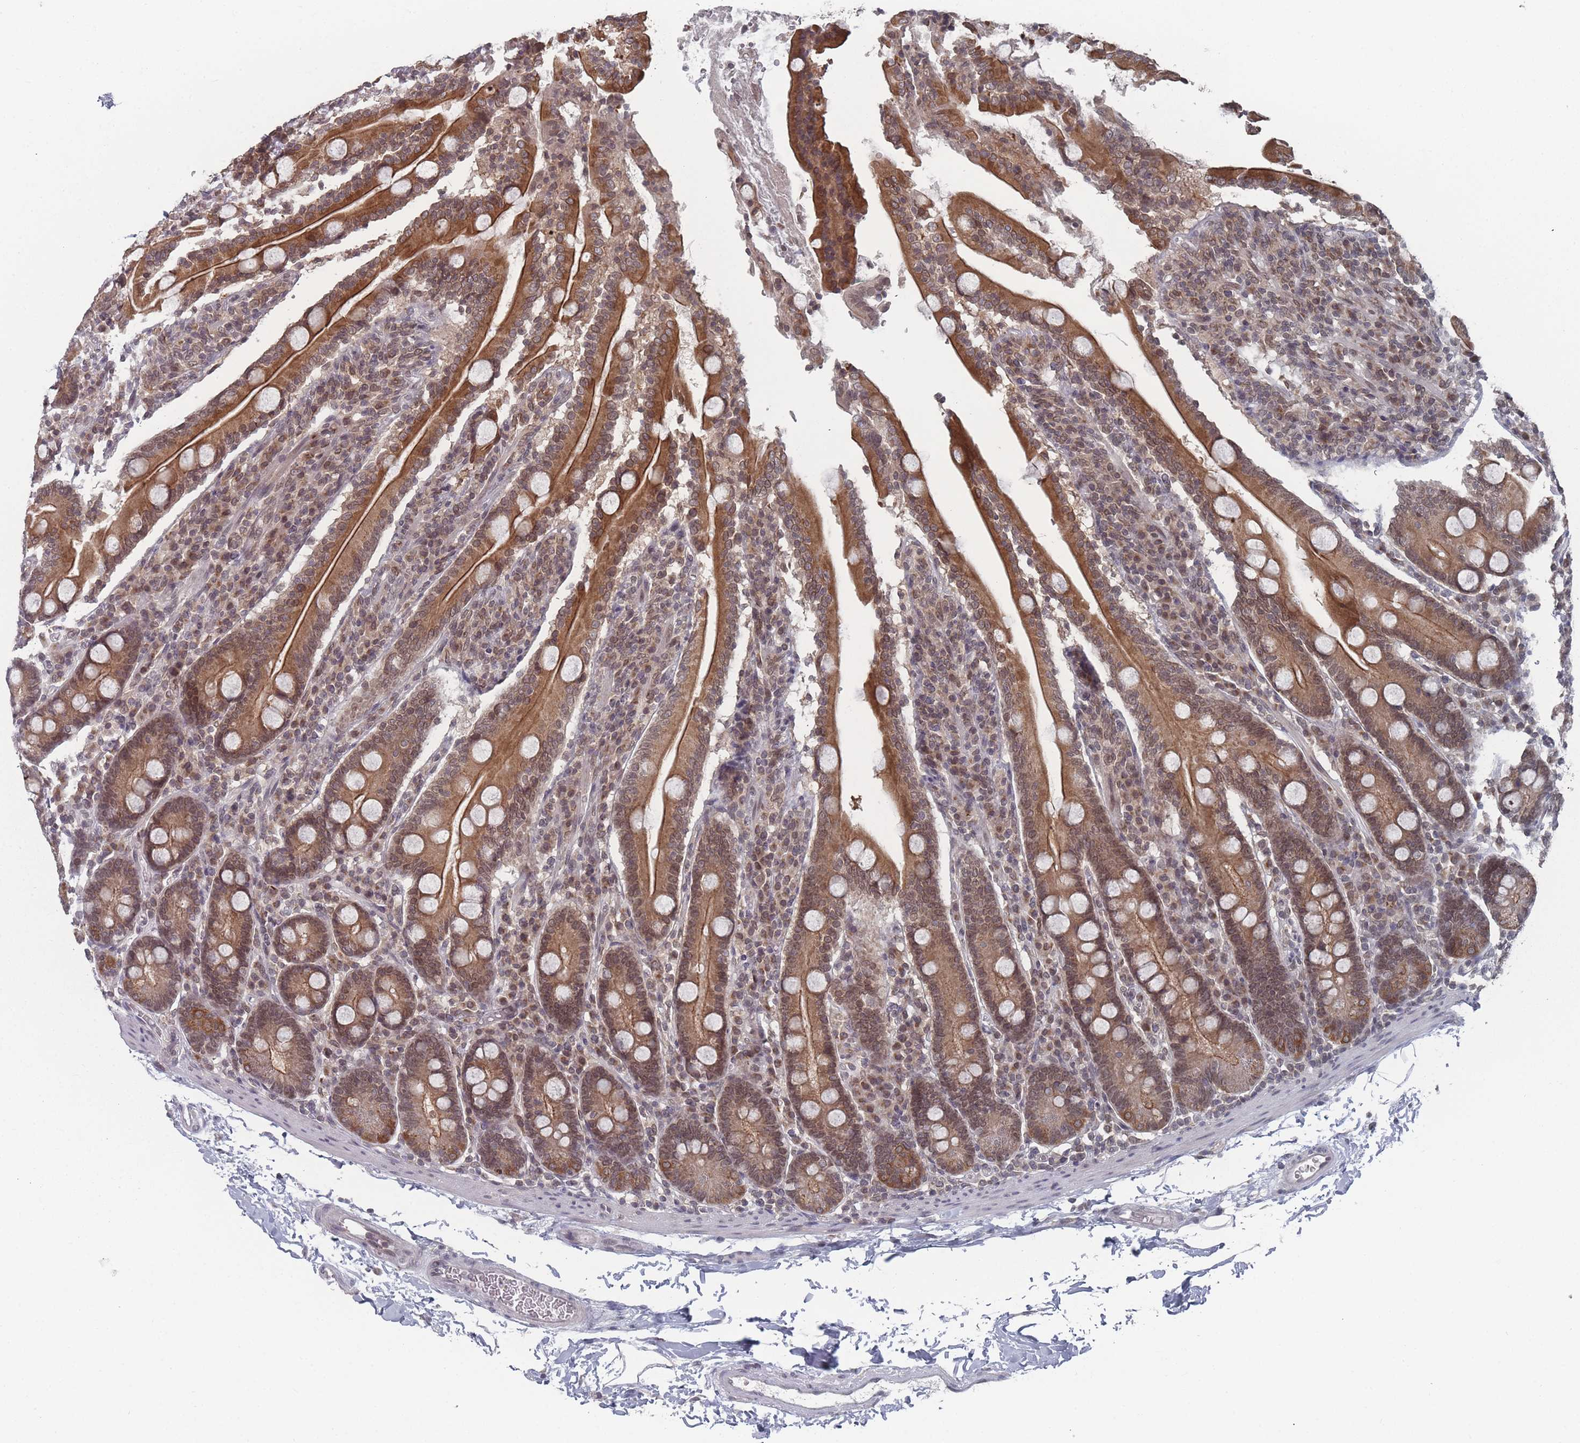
{"staining": {"intensity": "moderate", "quantity": ">75%", "location": "cytoplasmic/membranous,nuclear"}, "tissue": "duodenum", "cell_type": "Glandular cells", "image_type": "normal", "snomed": [{"axis": "morphology", "description": "Normal tissue, NOS"}, {"axis": "topography", "description": "Duodenum"}], "caption": "Moderate cytoplasmic/membranous,nuclear staining for a protein is seen in approximately >75% of glandular cells of benign duodenum using immunohistochemistry (IHC).", "gene": "TBC1D25", "patient": {"sex": "male", "age": 35}}